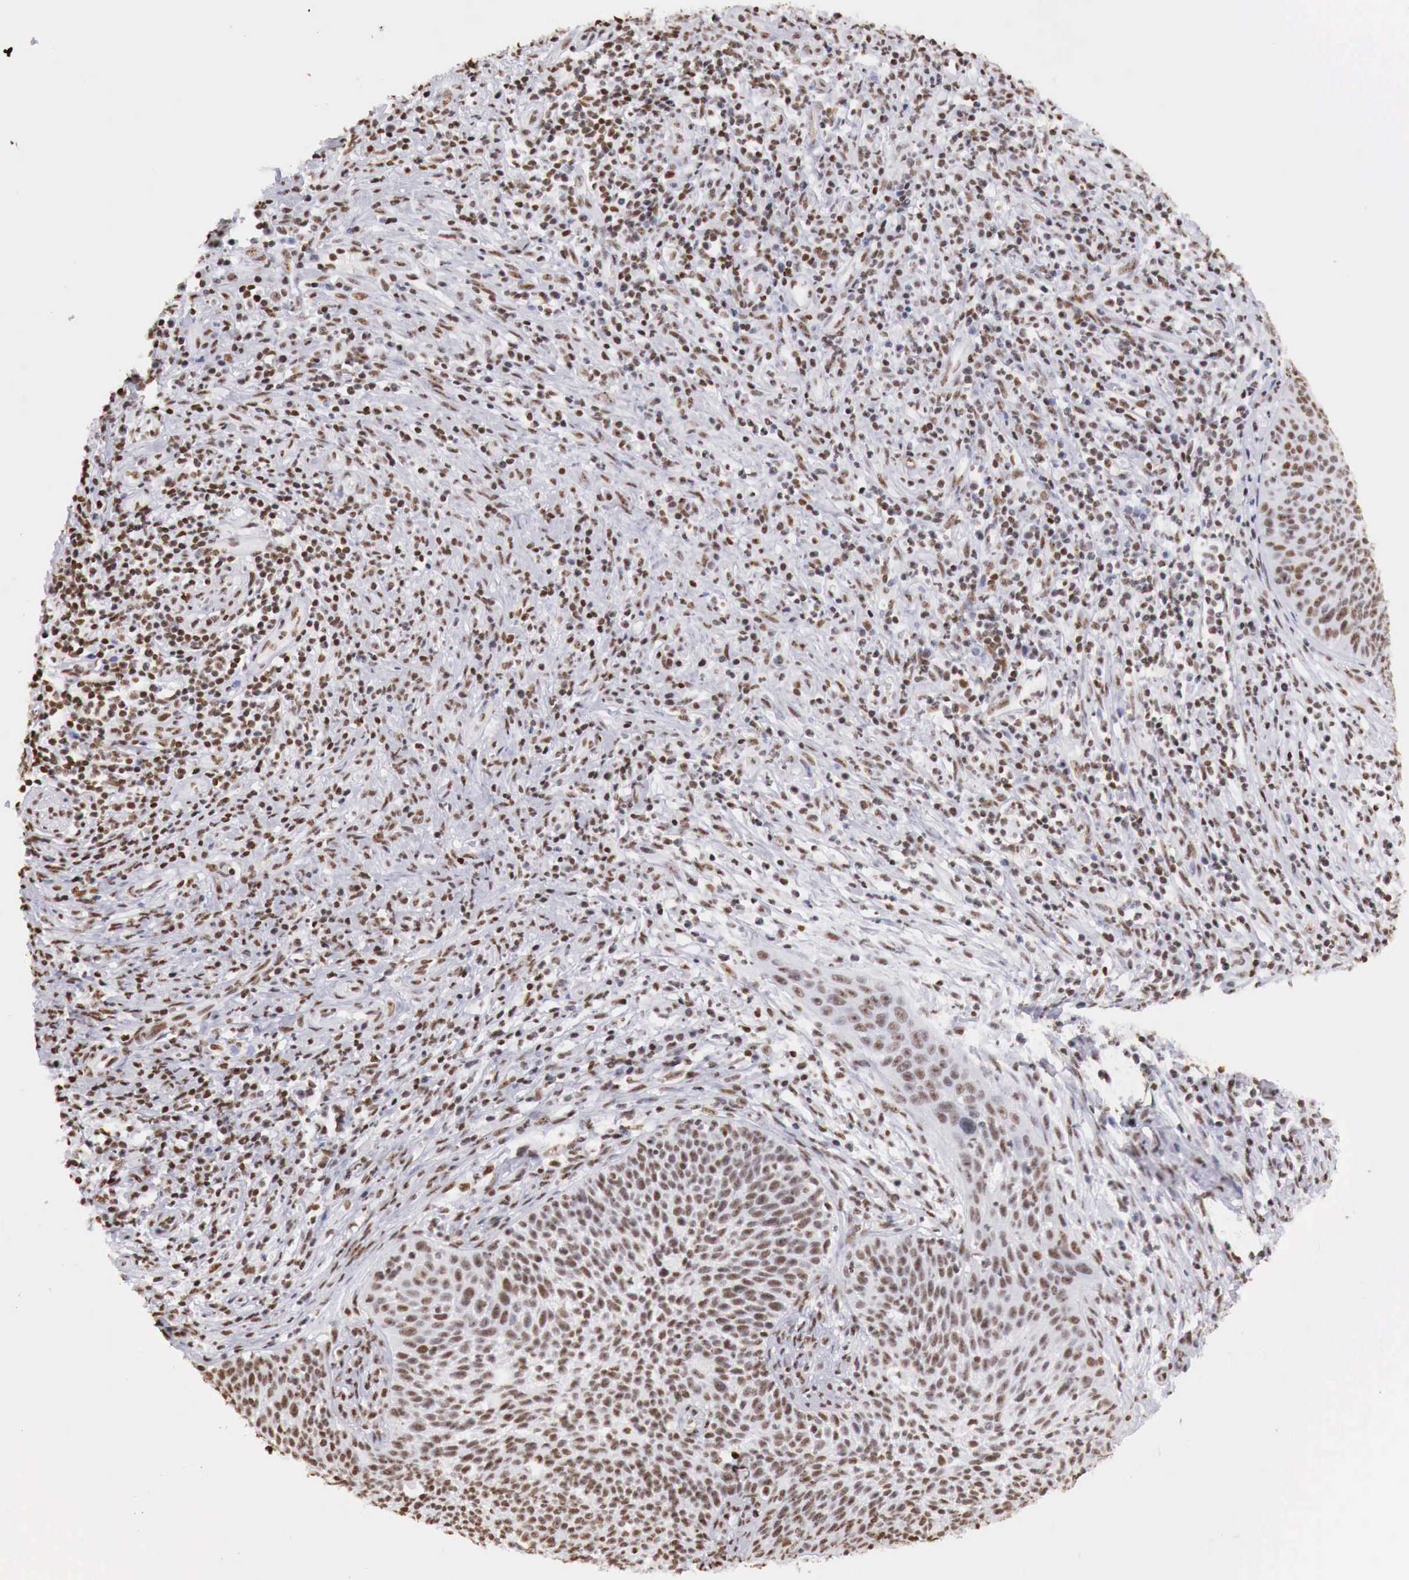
{"staining": {"intensity": "moderate", "quantity": ">75%", "location": "nuclear"}, "tissue": "cervical cancer", "cell_type": "Tumor cells", "image_type": "cancer", "snomed": [{"axis": "morphology", "description": "Squamous cell carcinoma, NOS"}, {"axis": "topography", "description": "Cervix"}], "caption": "Protein analysis of cervical cancer tissue exhibits moderate nuclear positivity in about >75% of tumor cells.", "gene": "DKC1", "patient": {"sex": "female", "age": 41}}